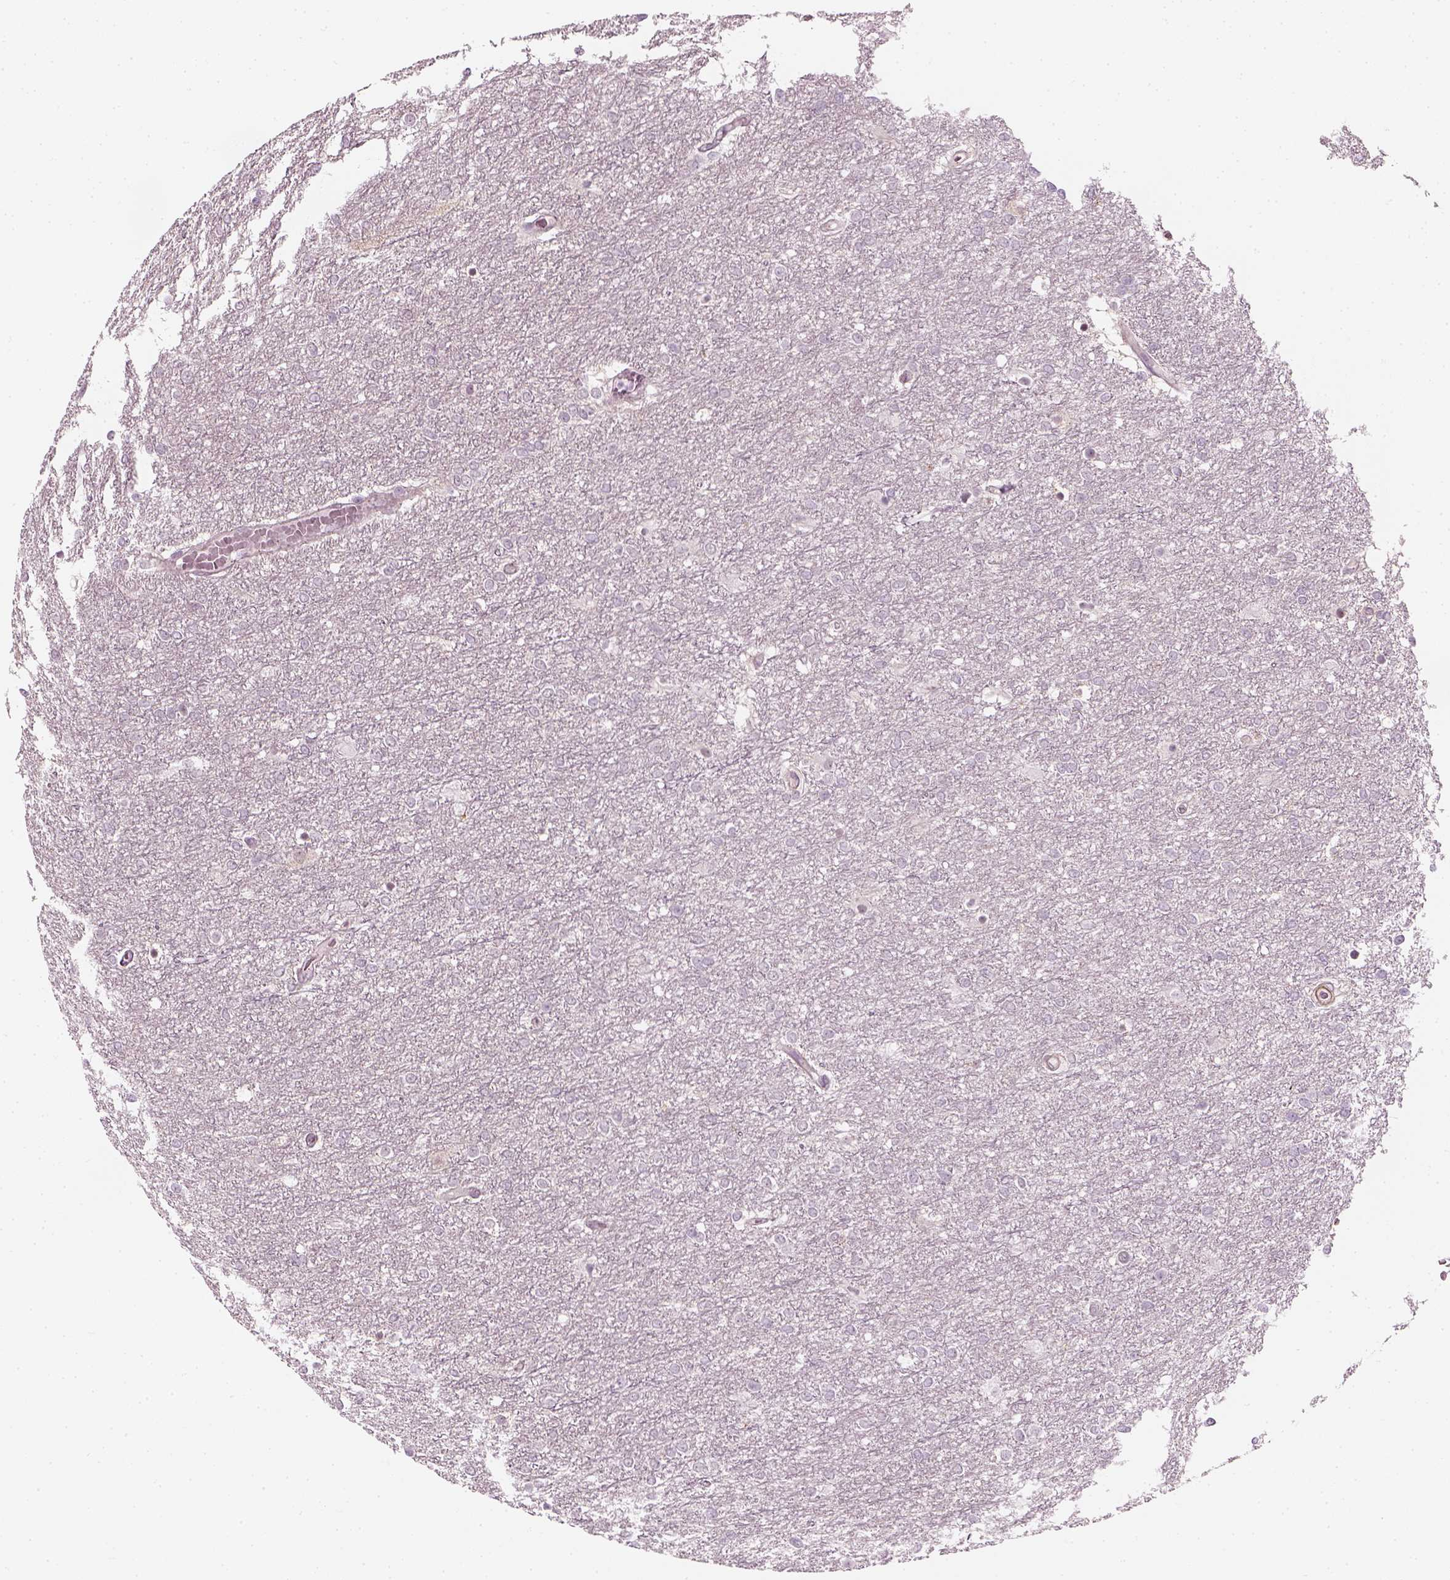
{"staining": {"intensity": "negative", "quantity": "none", "location": "none"}, "tissue": "glioma", "cell_type": "Tumor cells", "image_type": "cancer", "snomed": [{"axis": "morphology", "description": "Glioma, malignant, High grade"}, {"axis": "topography", "description": "Brain"}], "caption": "An immunohistochemistry micrograph of malignant glioma (high-grade) is shown. There is no staining in tumor cells of malignant glioma (high-grade). (Immunohistochemistry, brightfield microscopy, high magnification).", "gene": "MLIP", "patient": {"sex": "female", "age": 61}}